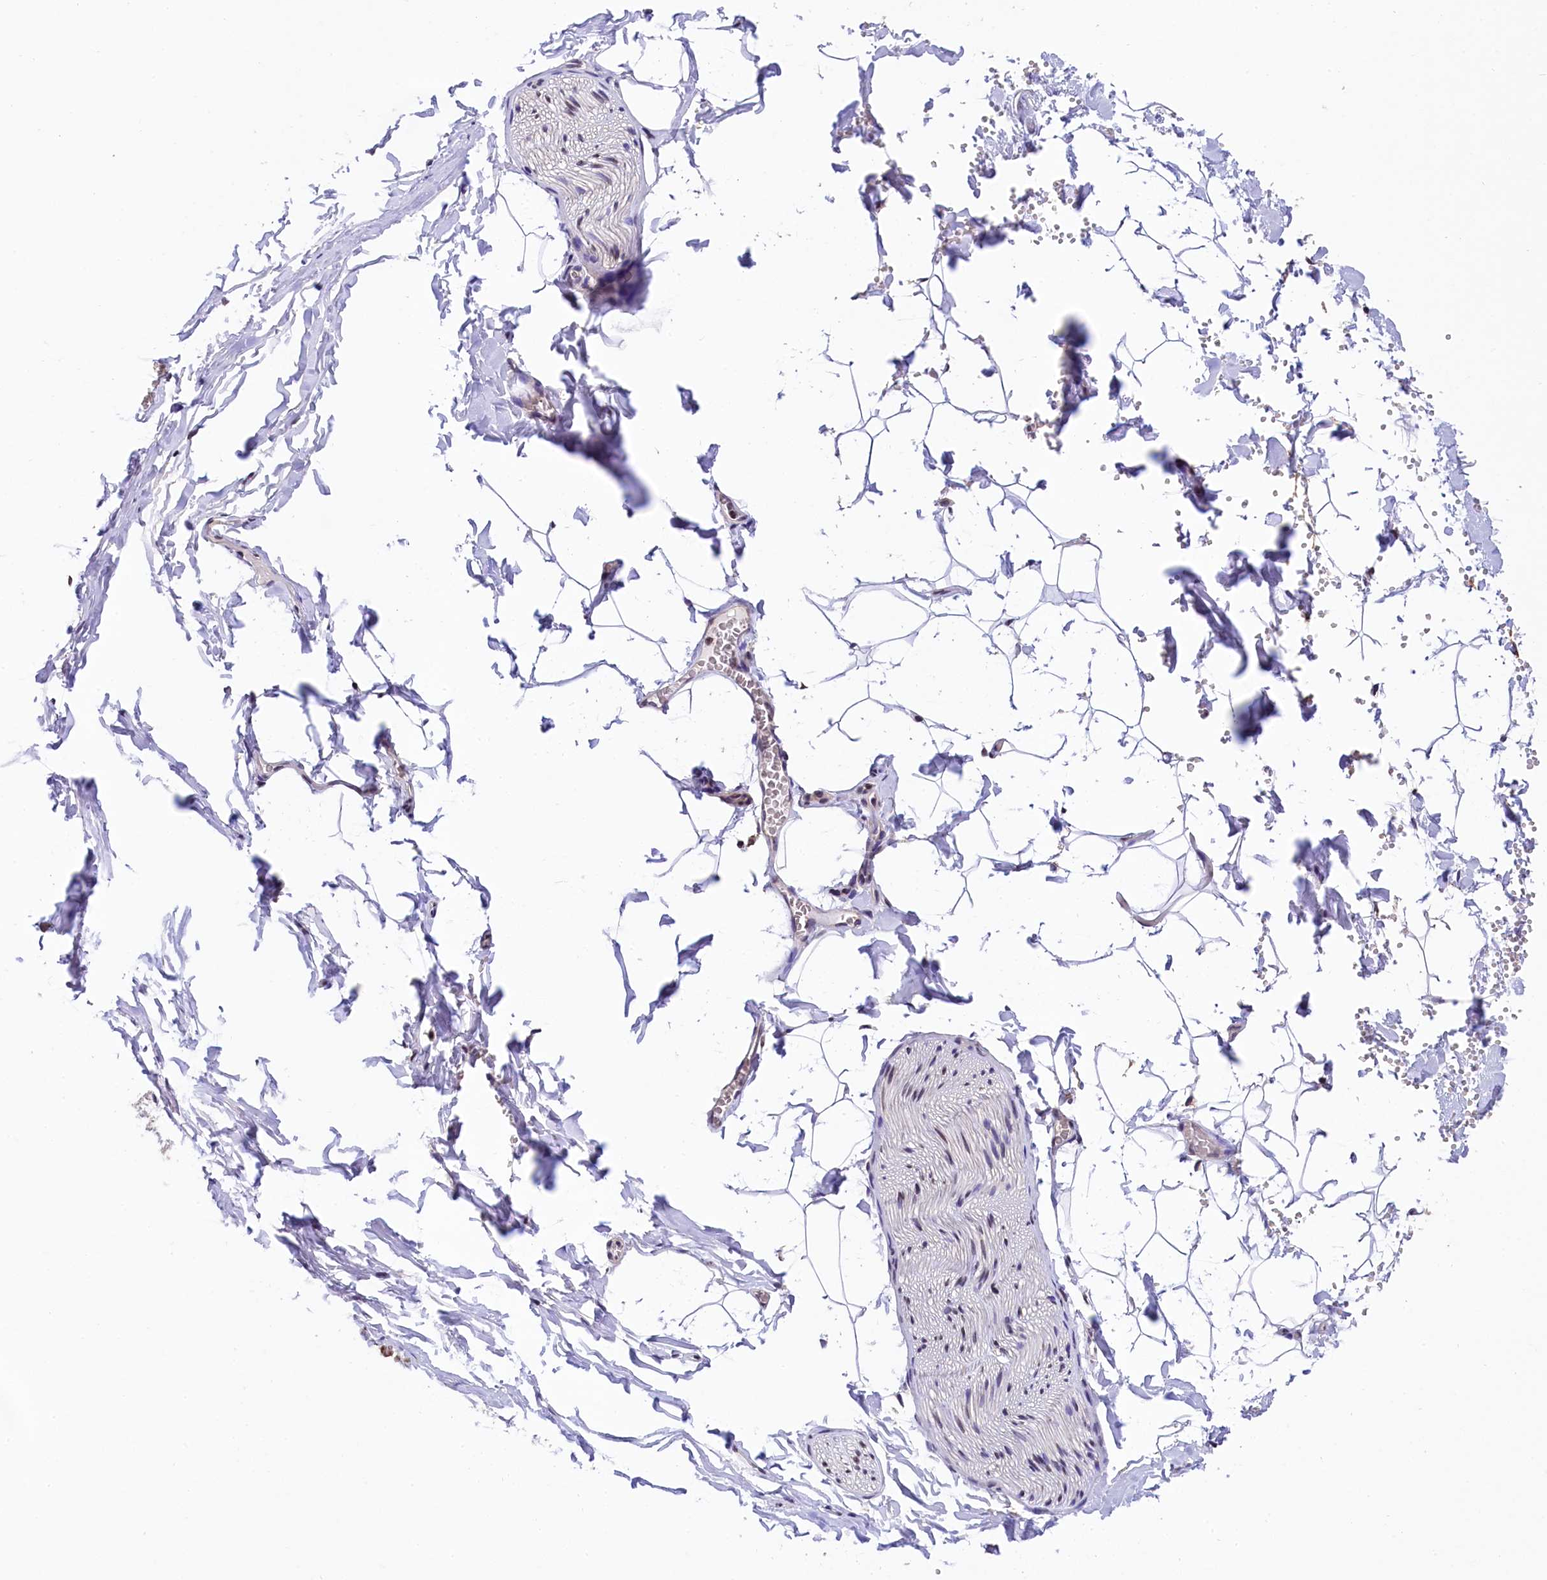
{"staining": {"intensity": "negative", "quantity": "none", "location": "none"}, "tissue": "adipose tissue", "cell_type": "Adipocytes", "image_type": "normal", "snomed": [{"axis": "morphology", "description": "Normal tissue, NOS"}, {"axis": "topography", "description": "Gallbladder"}, {"axis": "topography", "description": "Peripheral nerve tissue"}], "caption": "A histopathology image of human adipose tissue is negative for staining in adipocytes. (DAB immunohistochemistry, high magnification).", "gene": "ZNF2", "patient": {"sex": "male", "age": 38}}